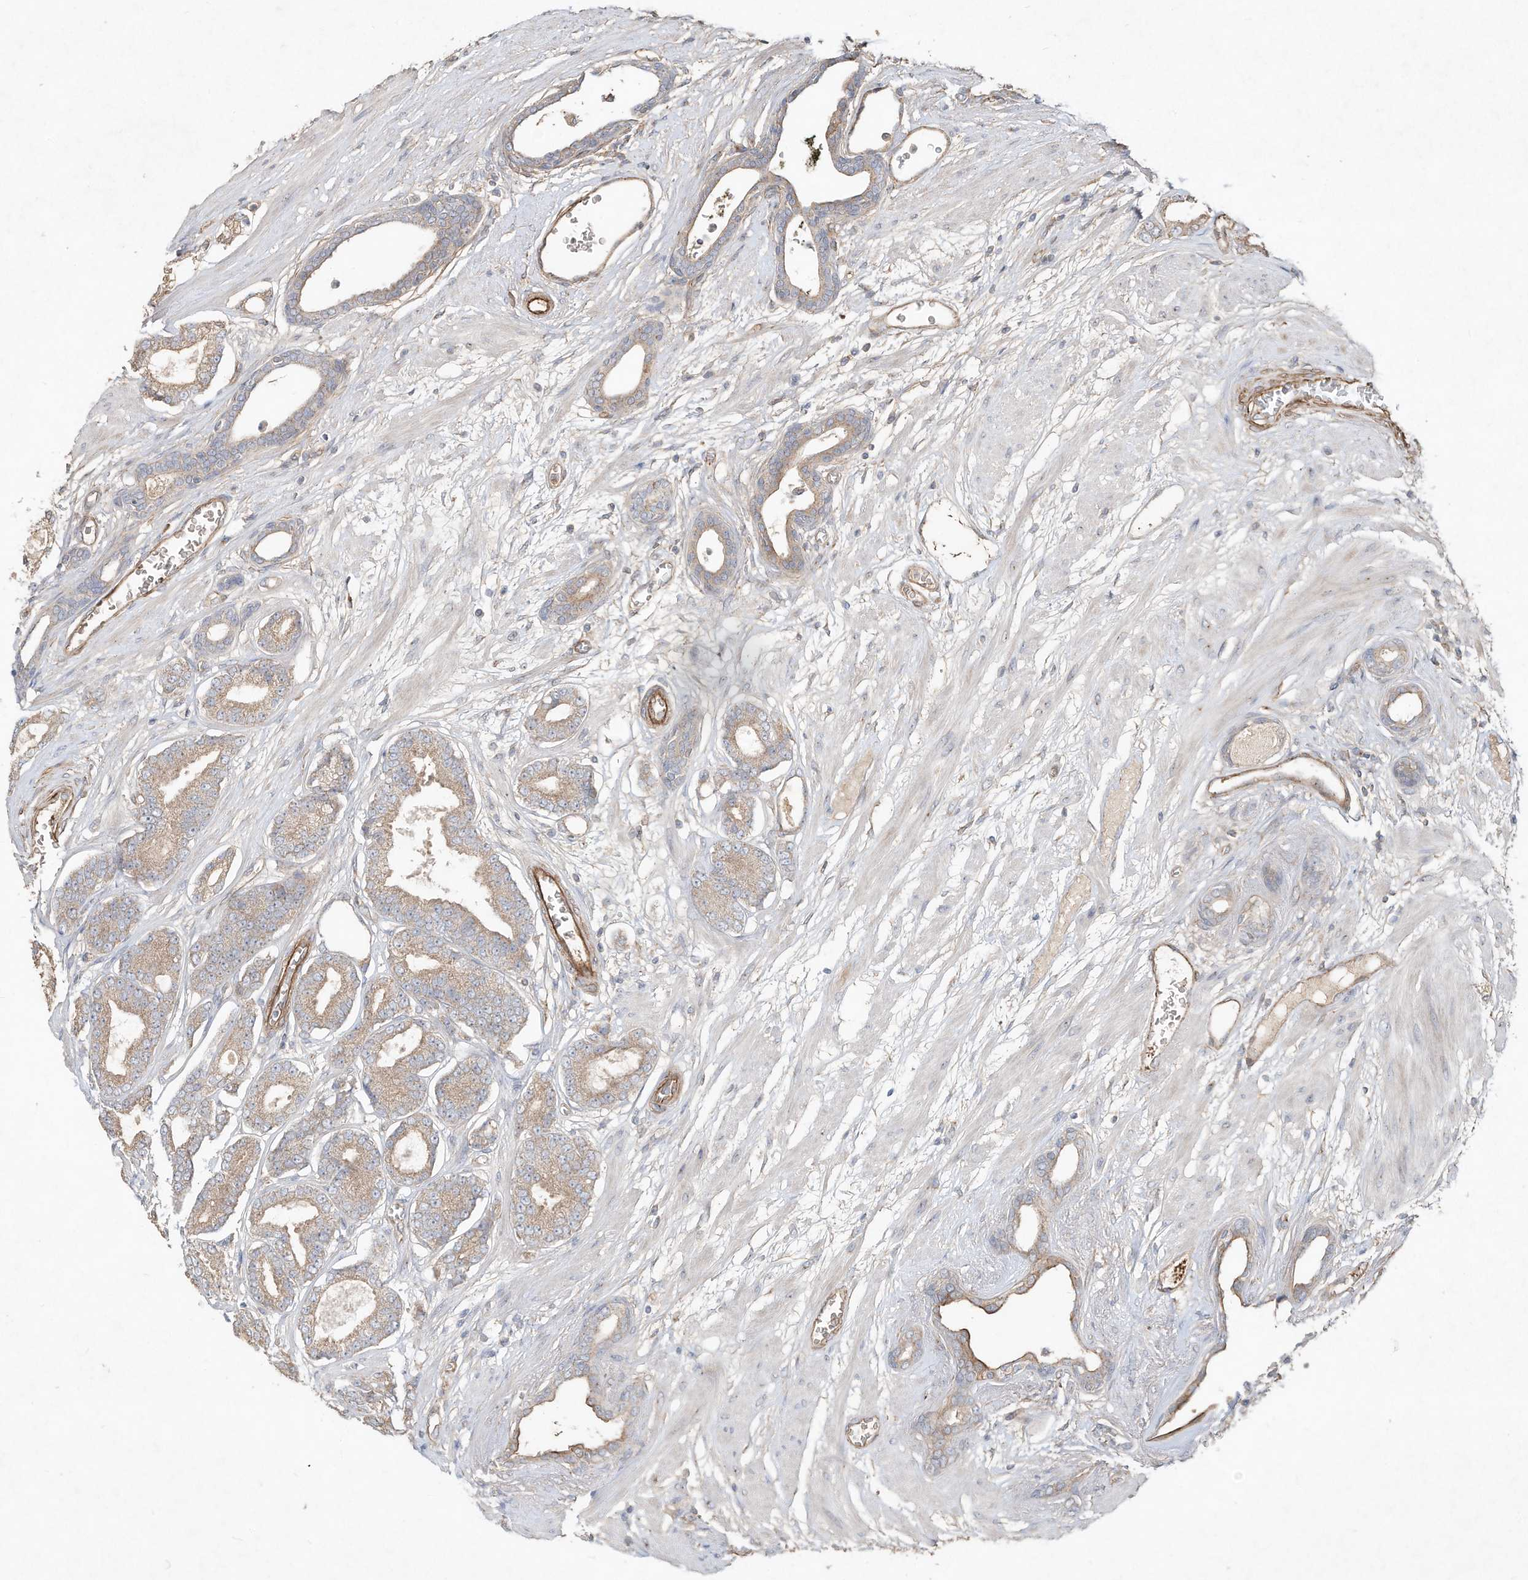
{"staining": {"intensity": "weak", "quantity": ">75%", "location": "cytoplasmic/membranous"}, "tissue": "prostate cancer", "cell_type": "Tumor cells", "image_type": "cancer", "snomed": [{"axis": "morphology", "description": "Adenocarcinoma, Low grade"}, {"axis": "topography", "description": "Prostate"}], "caption": "Human prostate cancer (adenocarcinoma (low-grade)) stained with a protein marker demonstrates weak staining in tumor cells.", "gene": "HTR5A", "patient": {"sex": "male", "age": 60}}